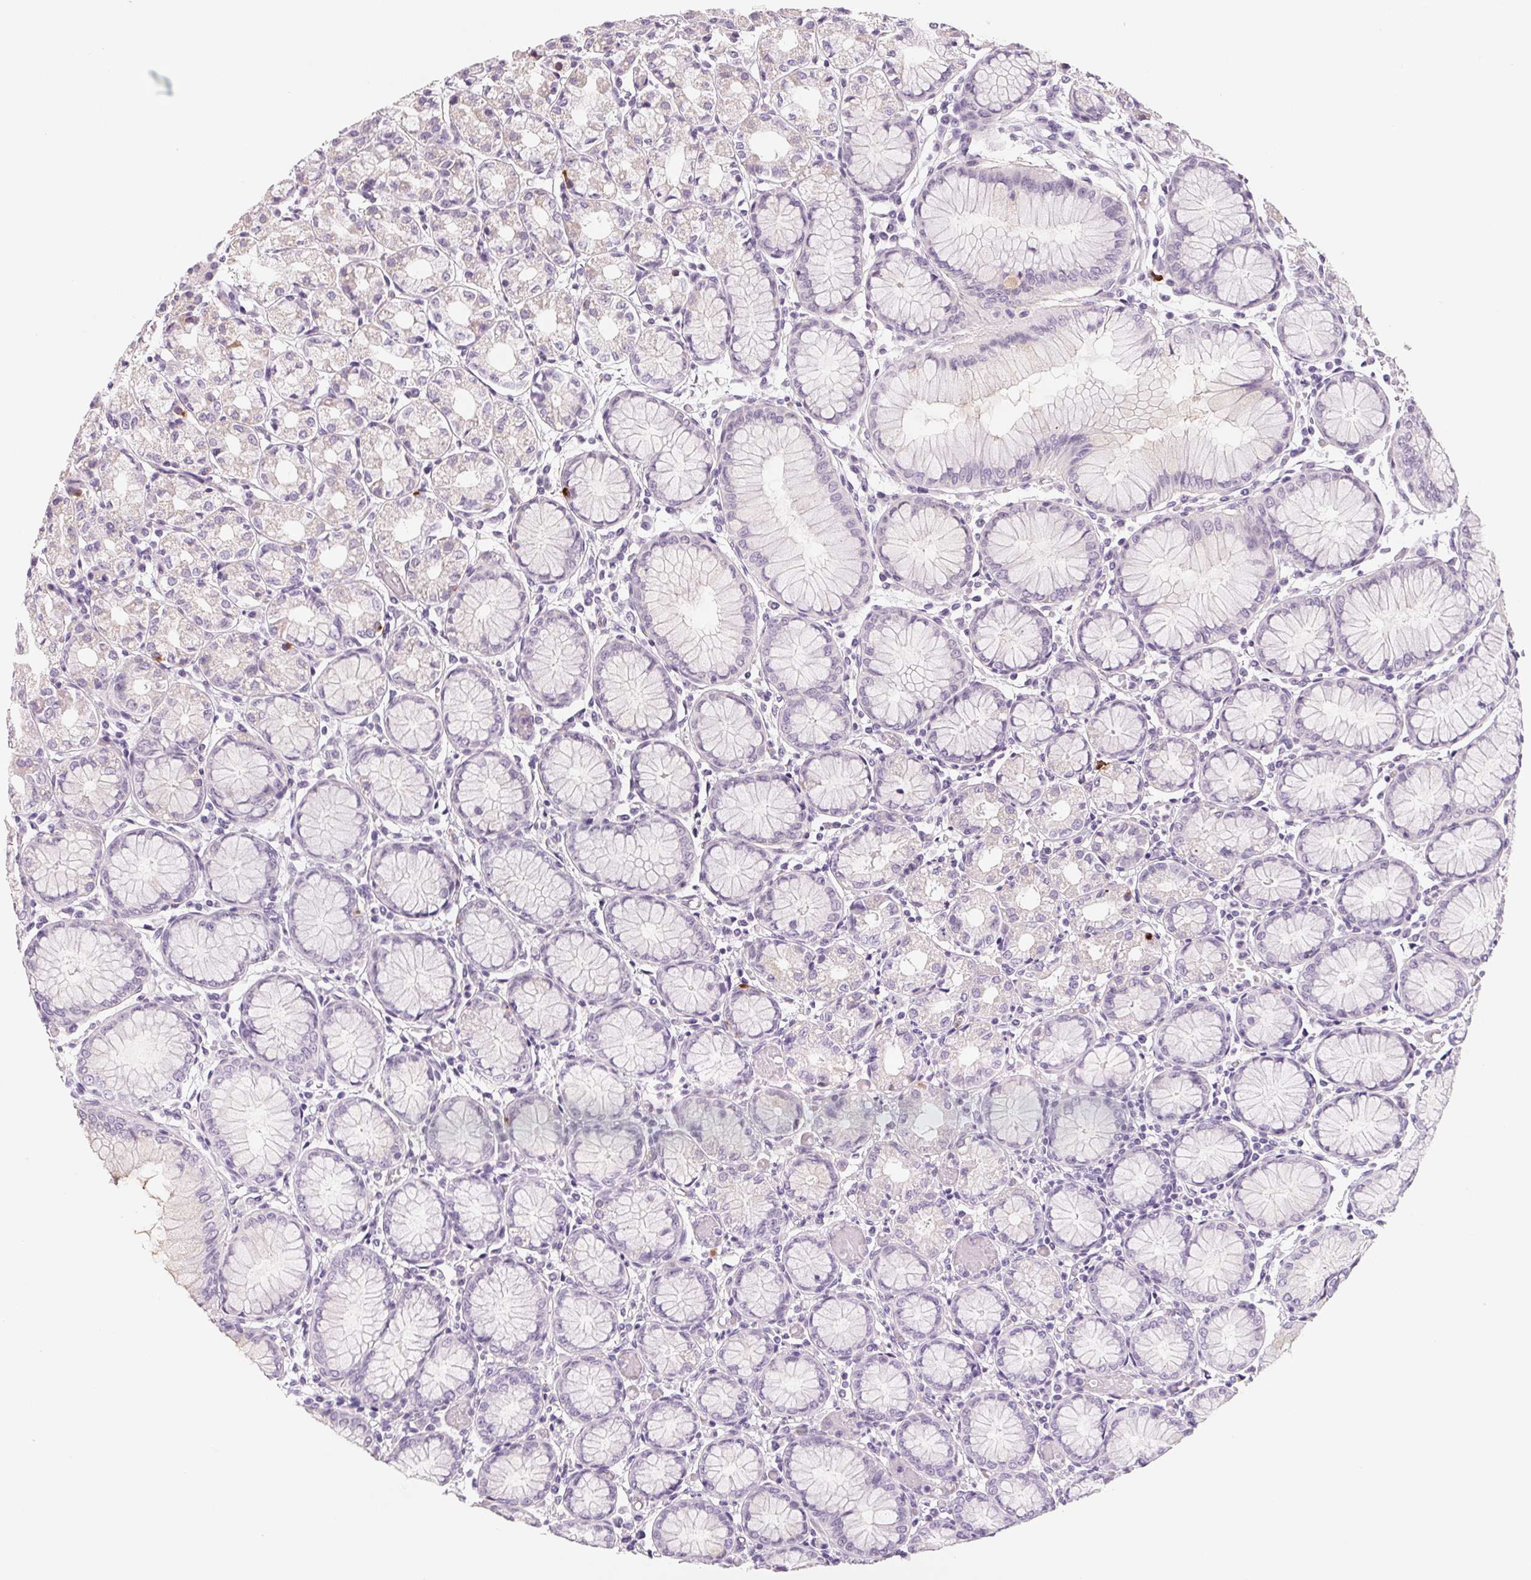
{"staining": {"intensity": "weak", "quantity": "<25%", "location": "cytoplasmic/membranous,nuclear"}, "tissue": "stomach", "cell_type": "Glandular cells", "image_type": "normal", "snomed": [{"axis": "morphology", "description": "Normal tissue, NOS"}, {"axis": "topography", "description": "Stomach"}], "caption": "High power microscopy micrograph of an immunohistochemistry photomicrograph of unremarkable stomach, revealing no significant positivity in glandular cells. (Brightfield microscopy of DAB (3,3'-diaminobenzidine) immunohistochemistry at high magnification).", "gene": "CFC1B", "patient": {"sex": "female", "age": 57}}